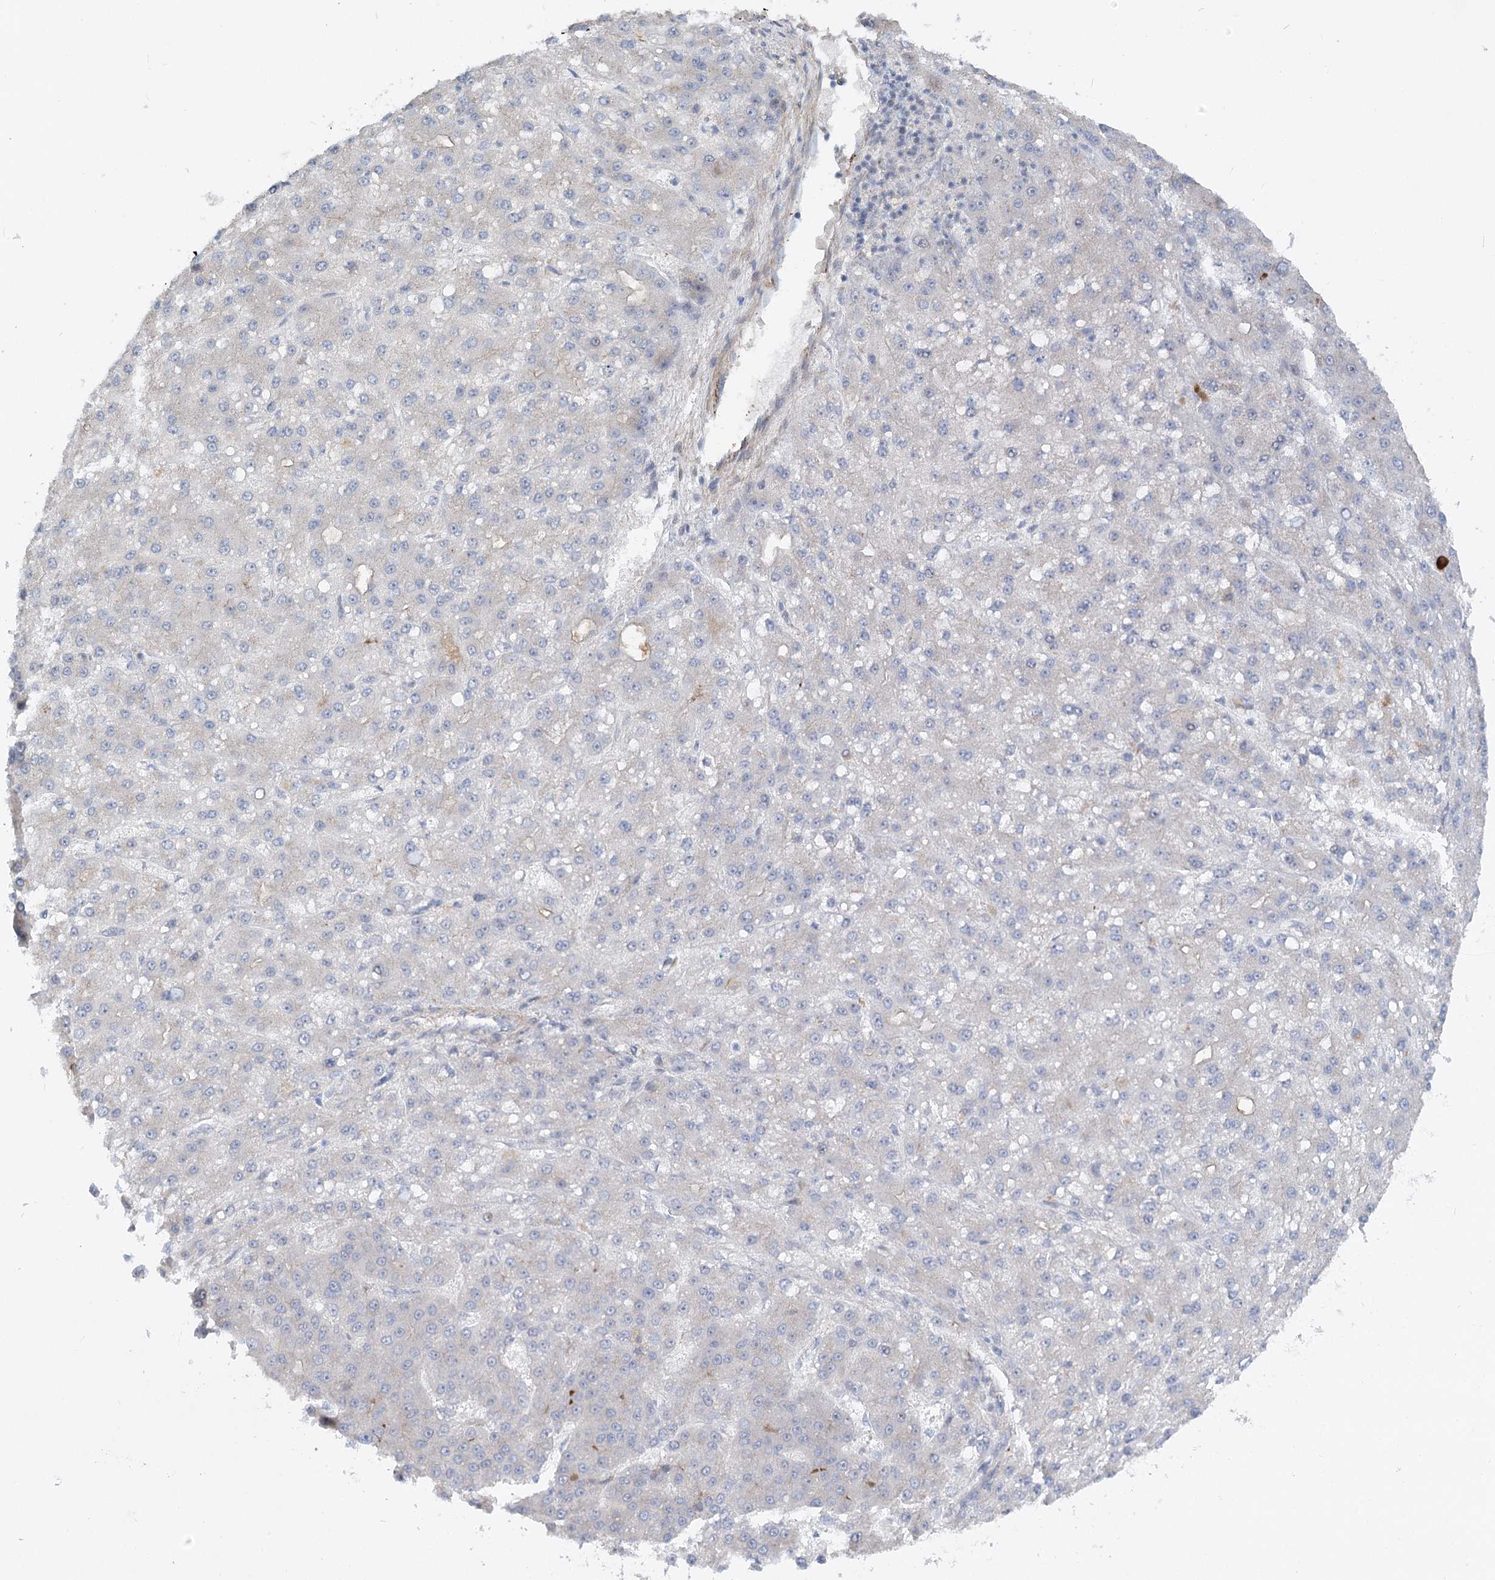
{"staining": {"intensity": "negative", "quantity": "none", "location": "none"}, "tissue": "liver cancer", "cell_type": "Tumor cells", "image_type": "cancer", "snomed": [{"axis": "morphology", "description": "Carcinoma, Hepatocellular, NOS"}, {"axis": "topography", "description": "Liver"}], "caption": "Image shows no protein expression in tumor cells of liver cancer tissue. (DAB (3,3'-diaminobenzidine) immunohistochemistry with hematoxylin counter stain).", "gene": "FGF19", "patient": {"sex": "male", "age": 67}}